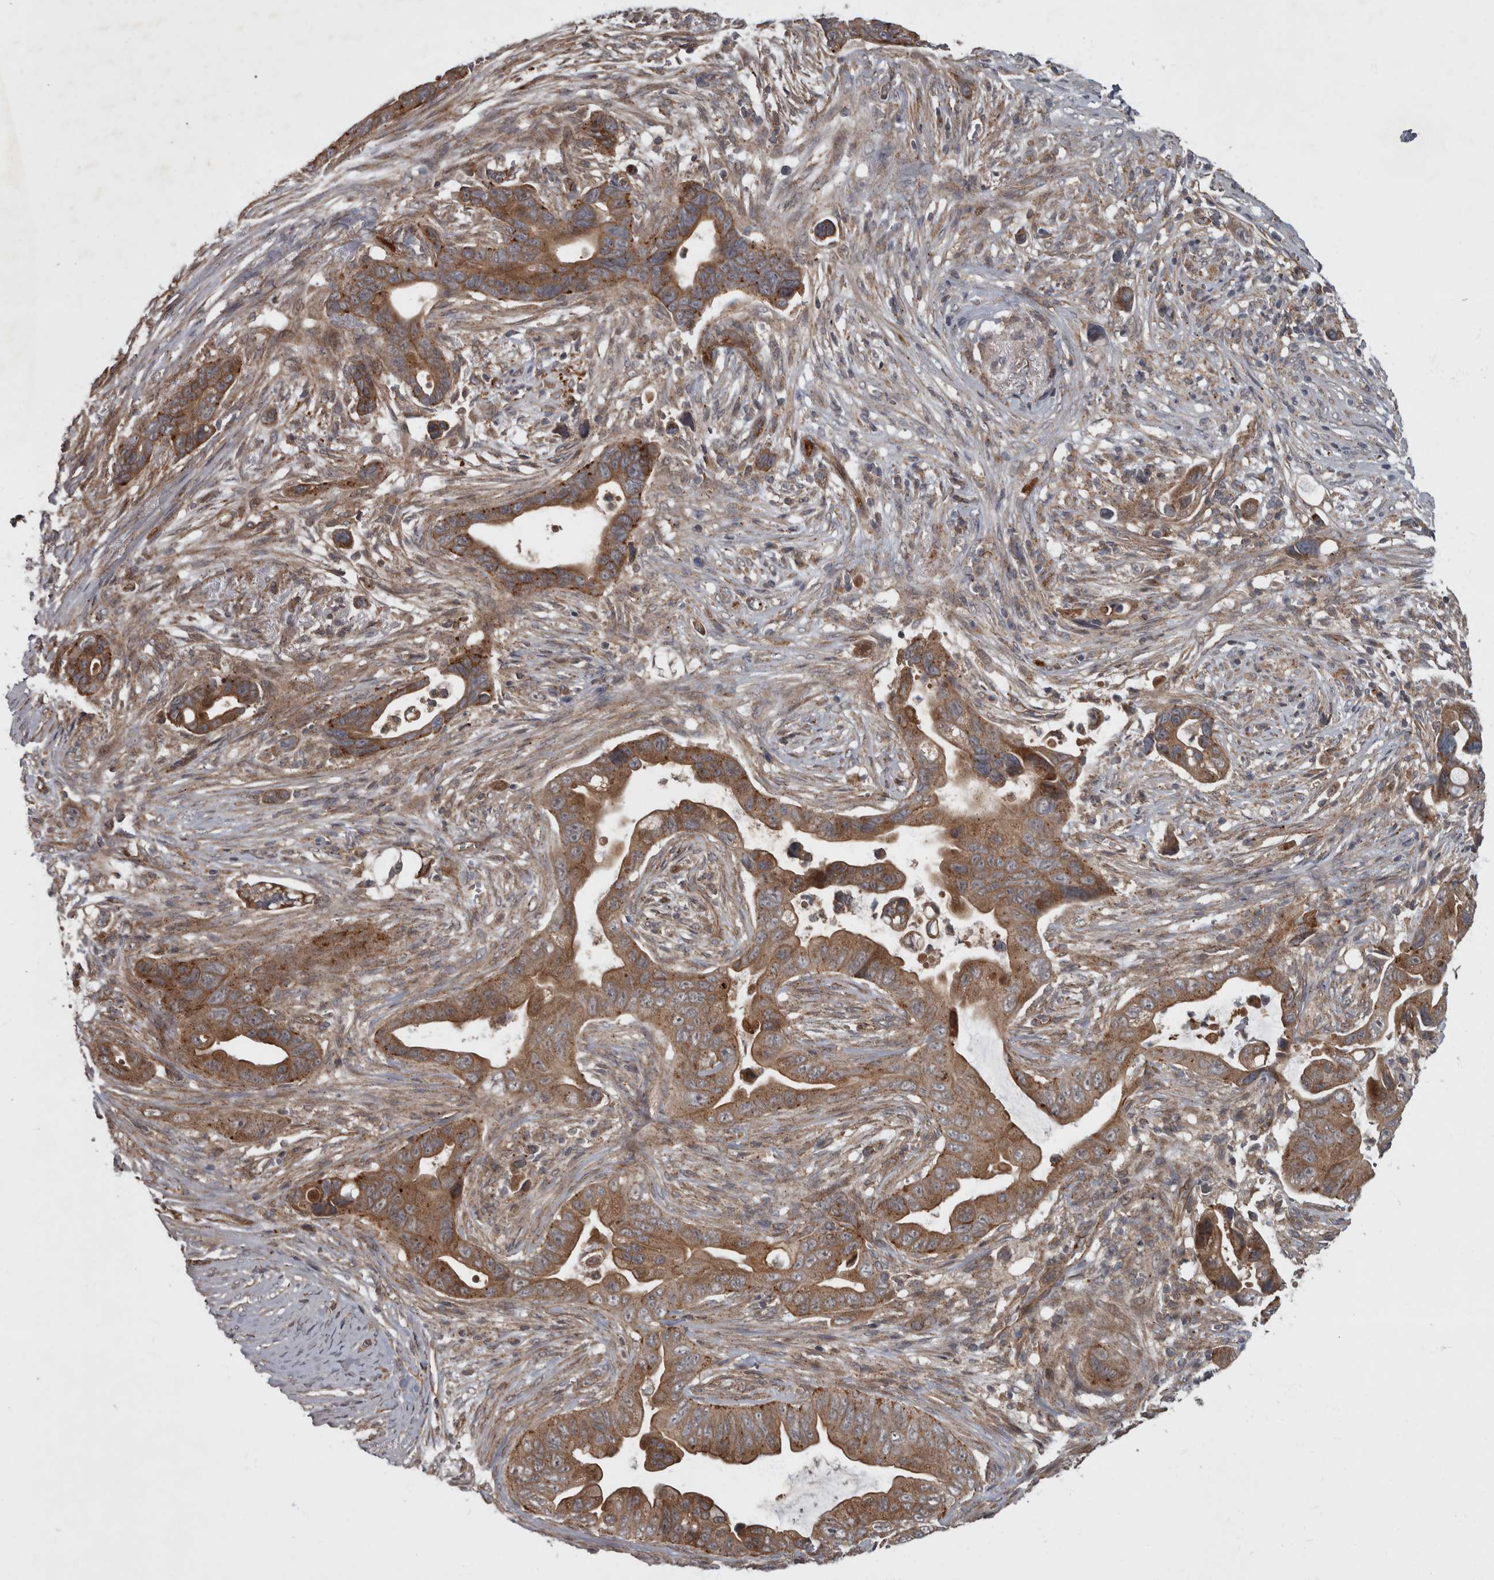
{"staining": {"intensity": "moderate", "quantity": ">75%", "location": "cytoplasmic/membranous"}, "tissue": "pancreatic cancer", "cell_type": "Tumor cells", "image_type": "cancer", "snomed": [{"axis": "morphology", "description": "Adenocarcinoma, NOS"}, {"axis": "topography", "description": "Pancreas"}], "caption": "A medium amount of moderate cytoplasmic/membranous positivity is present in about >75% of tumor cells in pancreatic cancer (adenocarcinoma) tissue.", "gene": "VEGFD", "patient": {"sex": "female", "age": 72}}